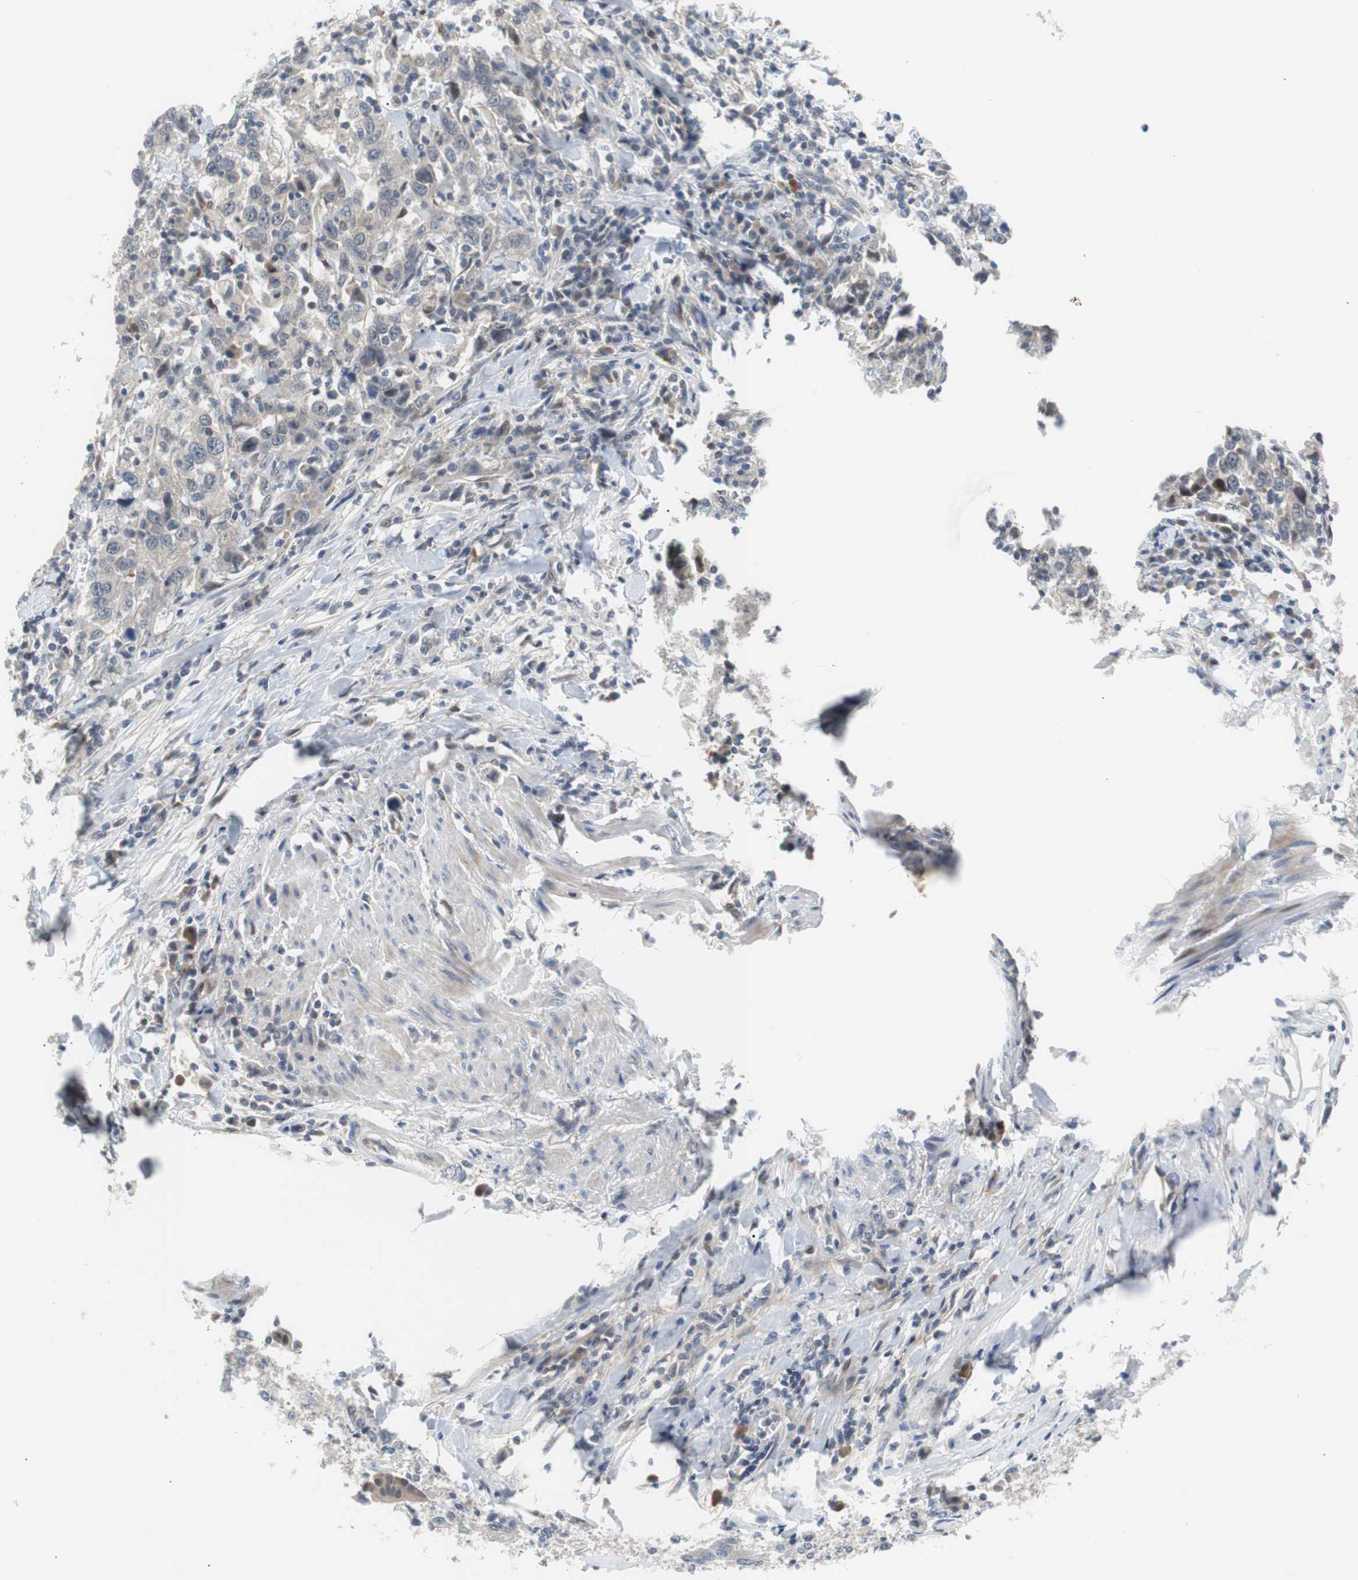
{"staining": {"intensity": "weak", "quantity": "<25%", "location": "cytoplasmic/membranous"}, "tissue": "urothelial cancer", "cell_type": "Tumor cells", "image_type": "cancer", "snomed": [{"axis": "morphology", "description": "Urothelial carcinoma, High grade"}, {"axis": "topography", "description": "Urinary bladder"}], "caption": "A high-resolution image shows immunohistochemistry staining of high-grade urothelial carcinoma, which demonstrates no significant expression in tumor cells.", "gene": "MAP2K4", "patient": {"sex": "male", "age": 61}}